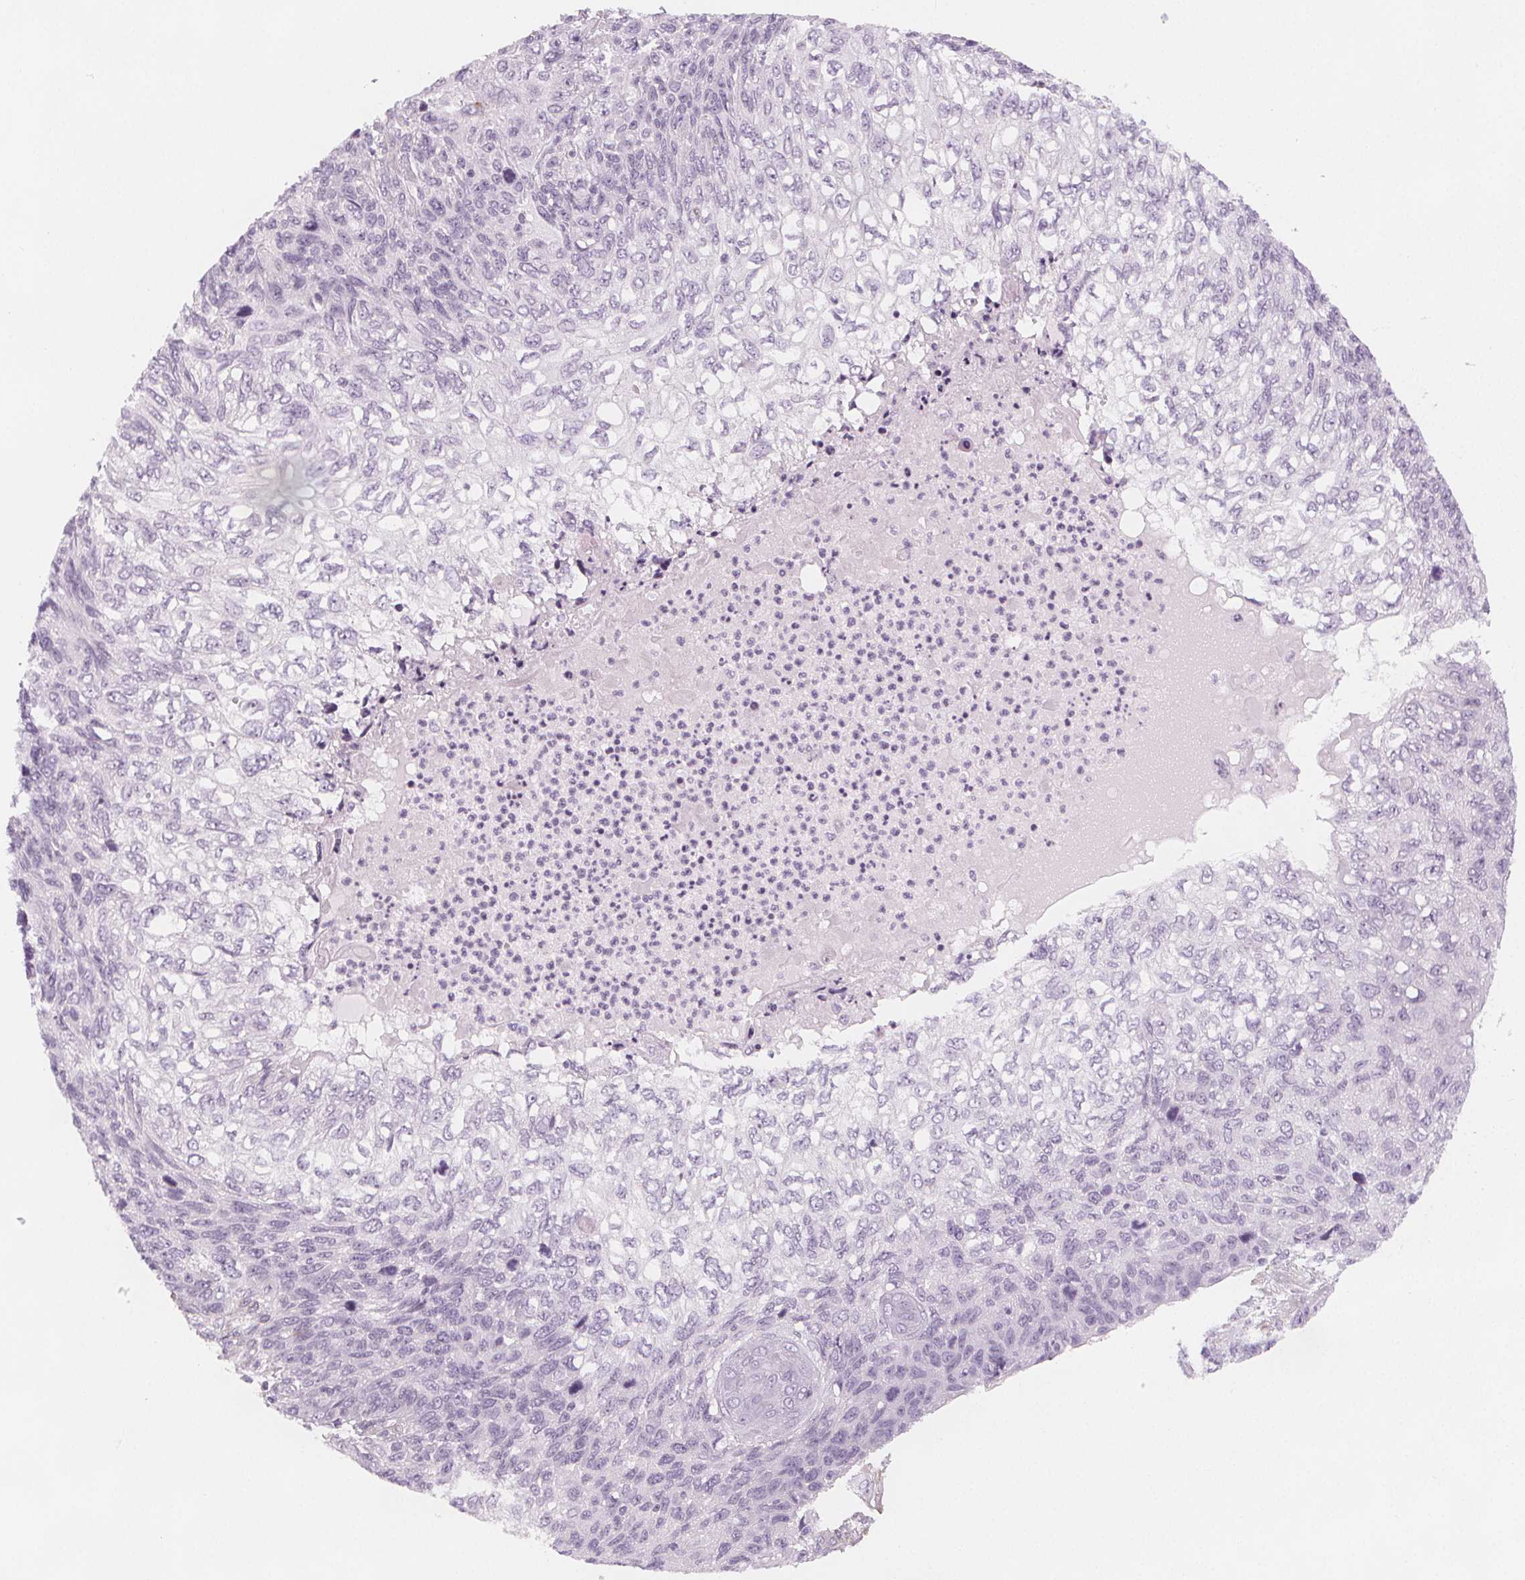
{"staining": {"intensity": "negative", "quantity": "none", "location": "none"}, "tissue": "skin cancer", "cell_type": "Tumor cells", "image_type": "cancer", "snomed": [{"axis": "morphology", "description": "Squamous cell carcinoma, NOS"}, {"axis": "topography", "description": "Skin"}], "caption": "An immunohistochemistry (IHC) photomicrograph of squamous cell carcinoma (skin) is shown. There is no staining in tumor cells of squamous cell carcinoma (skin). Brightfield microscopy of immunohistochemistry stained with DAB (3,3'-diaminobenzidine) (brown) and hematoxylin (blue), captured at high magnification.", "gene": "MAP1A", "patient": {"sex": "male", "age": 92}}